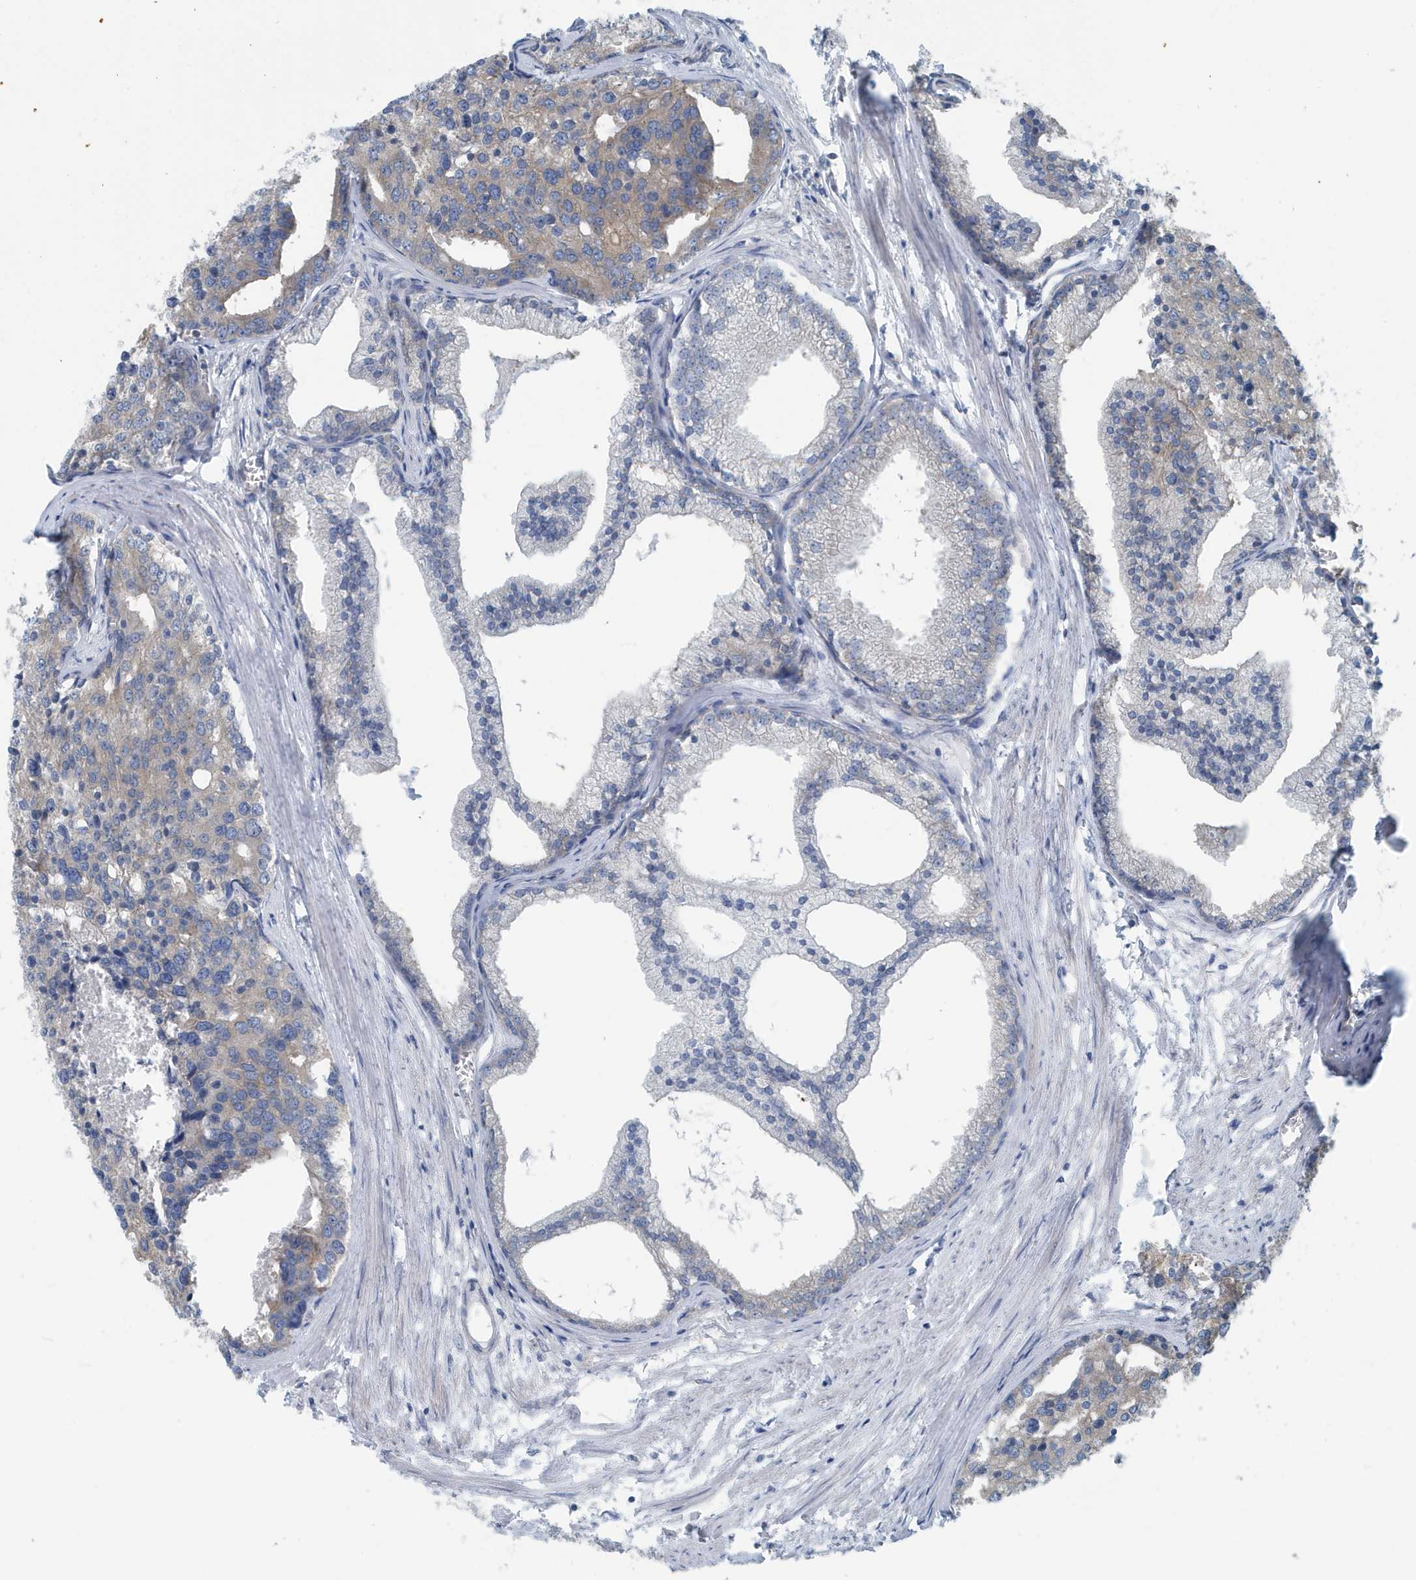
{"staining": {"intensity": "weak", "quantity": "<25%", "location": "cytoplasmic/membranous"}, "tissue": "prostate cancer", "cell_type": "Tumor cells", "image_type": "cancer", "snomed": [{"axis": "morphology", "description": "Adenocarcinoma, High grade"}, {"axis": "topography", "description": "Prostate"}], "caption": "Immunohistochemistry (IHC) micrograph of neoplastic tissue: human prostate high-grade adenocarcinoma stained with DAB demonstrates no significant protein positivity in tumor cells.", "gene": "PPM1M", "patient": {"sex": "male", "age": 50}}